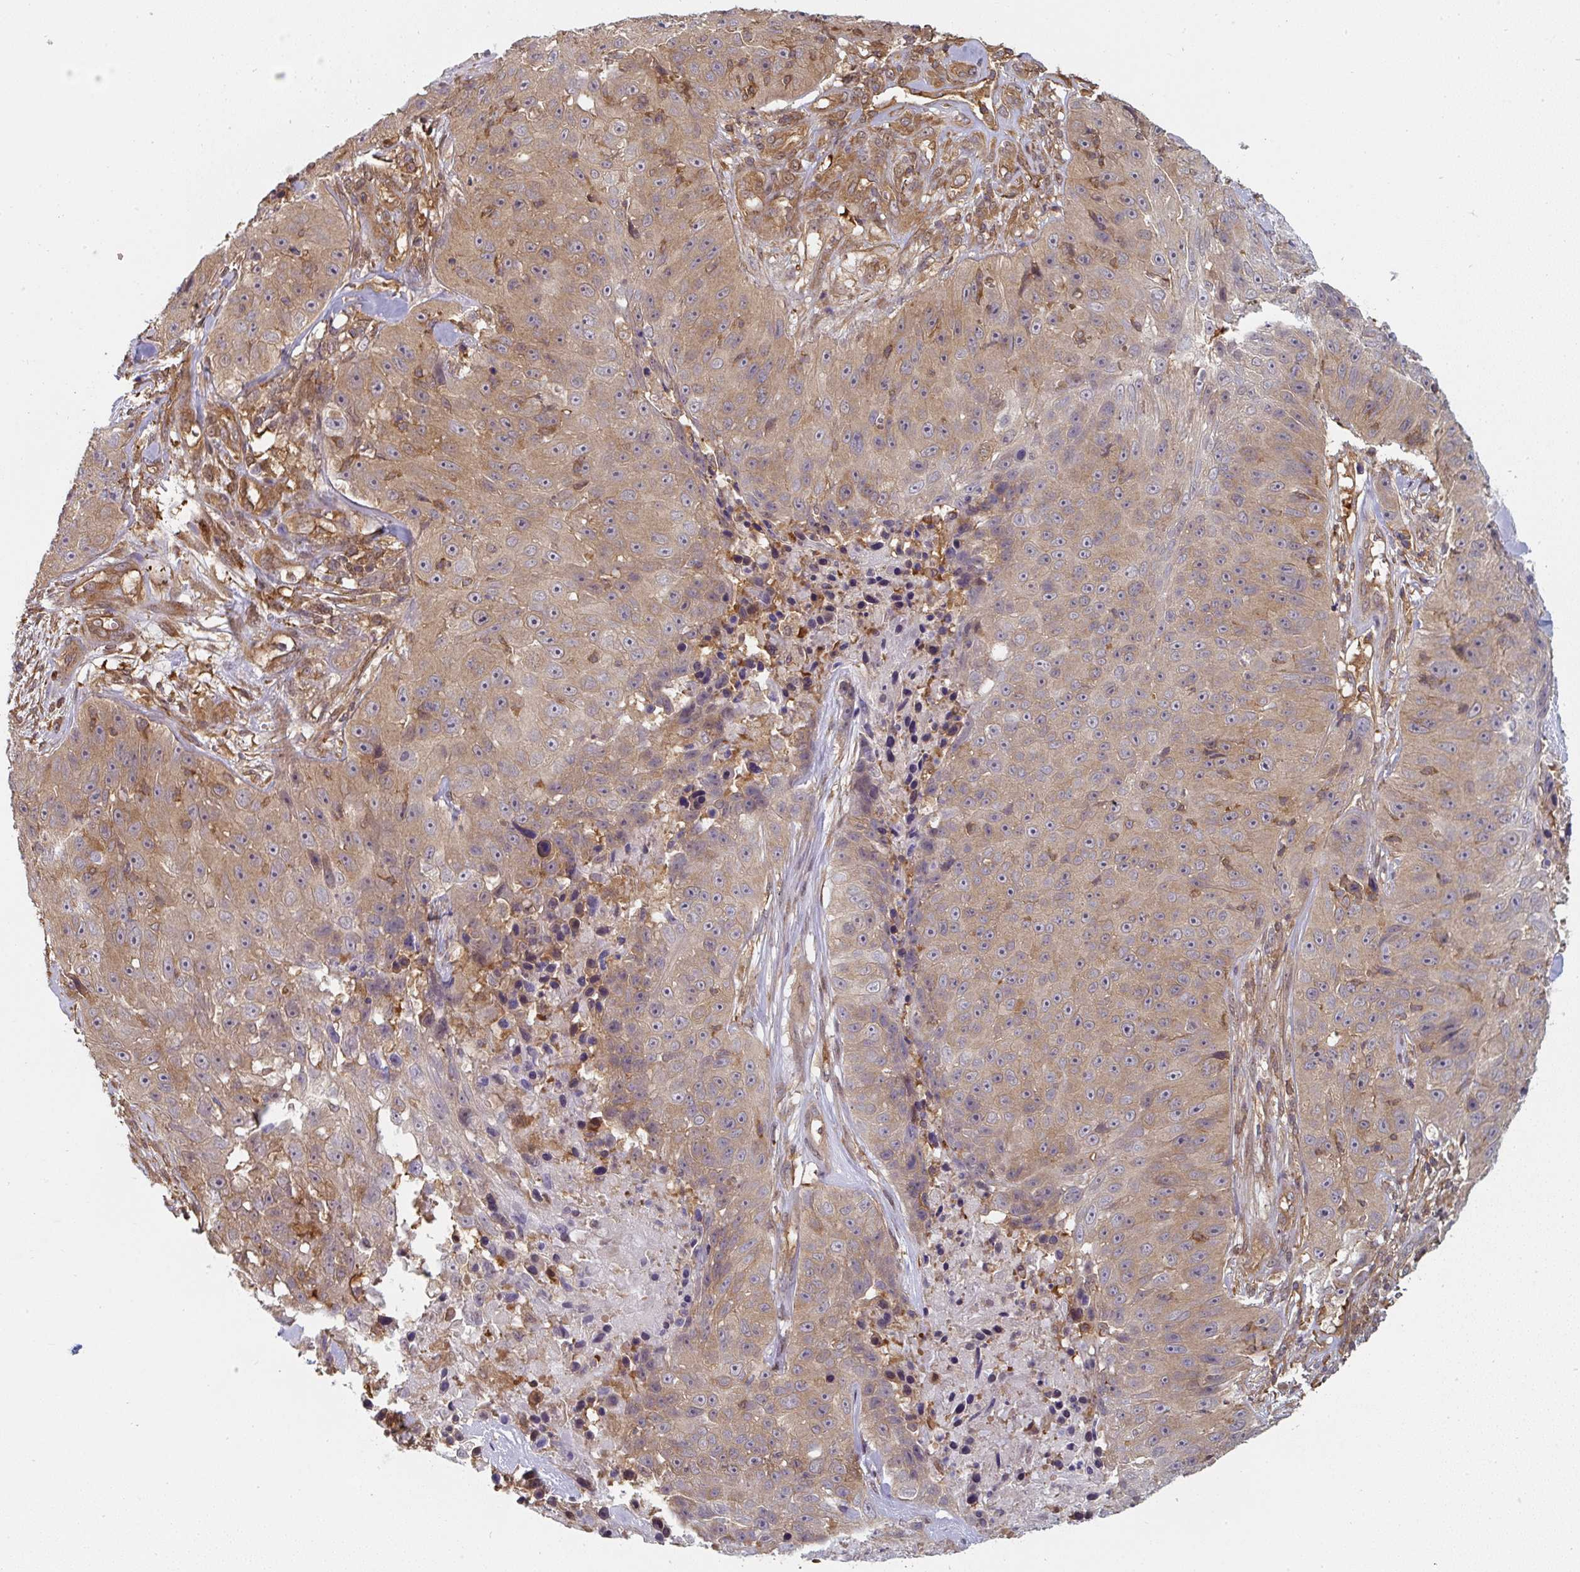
{"staining": {"intensity": "weak", "quantity": ">75%", "location": "cytoplasmic/membranous"}, "tissue": "skin cancer", "cell_type": "Tumor cells", "image_type": "cancer", "snomed": [{"axis": "morphology", "description": "Squamous cell carcinoma, NOS"}, {"axis": "topography", "description": "Skin"}], "caption": "There is low levels of weak cytoplasmic/membranous expression in tumor cells of skin cancer, as demonstrated by immunohistochemical staining (brown color).", "gene": "ST13", "patient": {"sex": "female", "age": 87}}